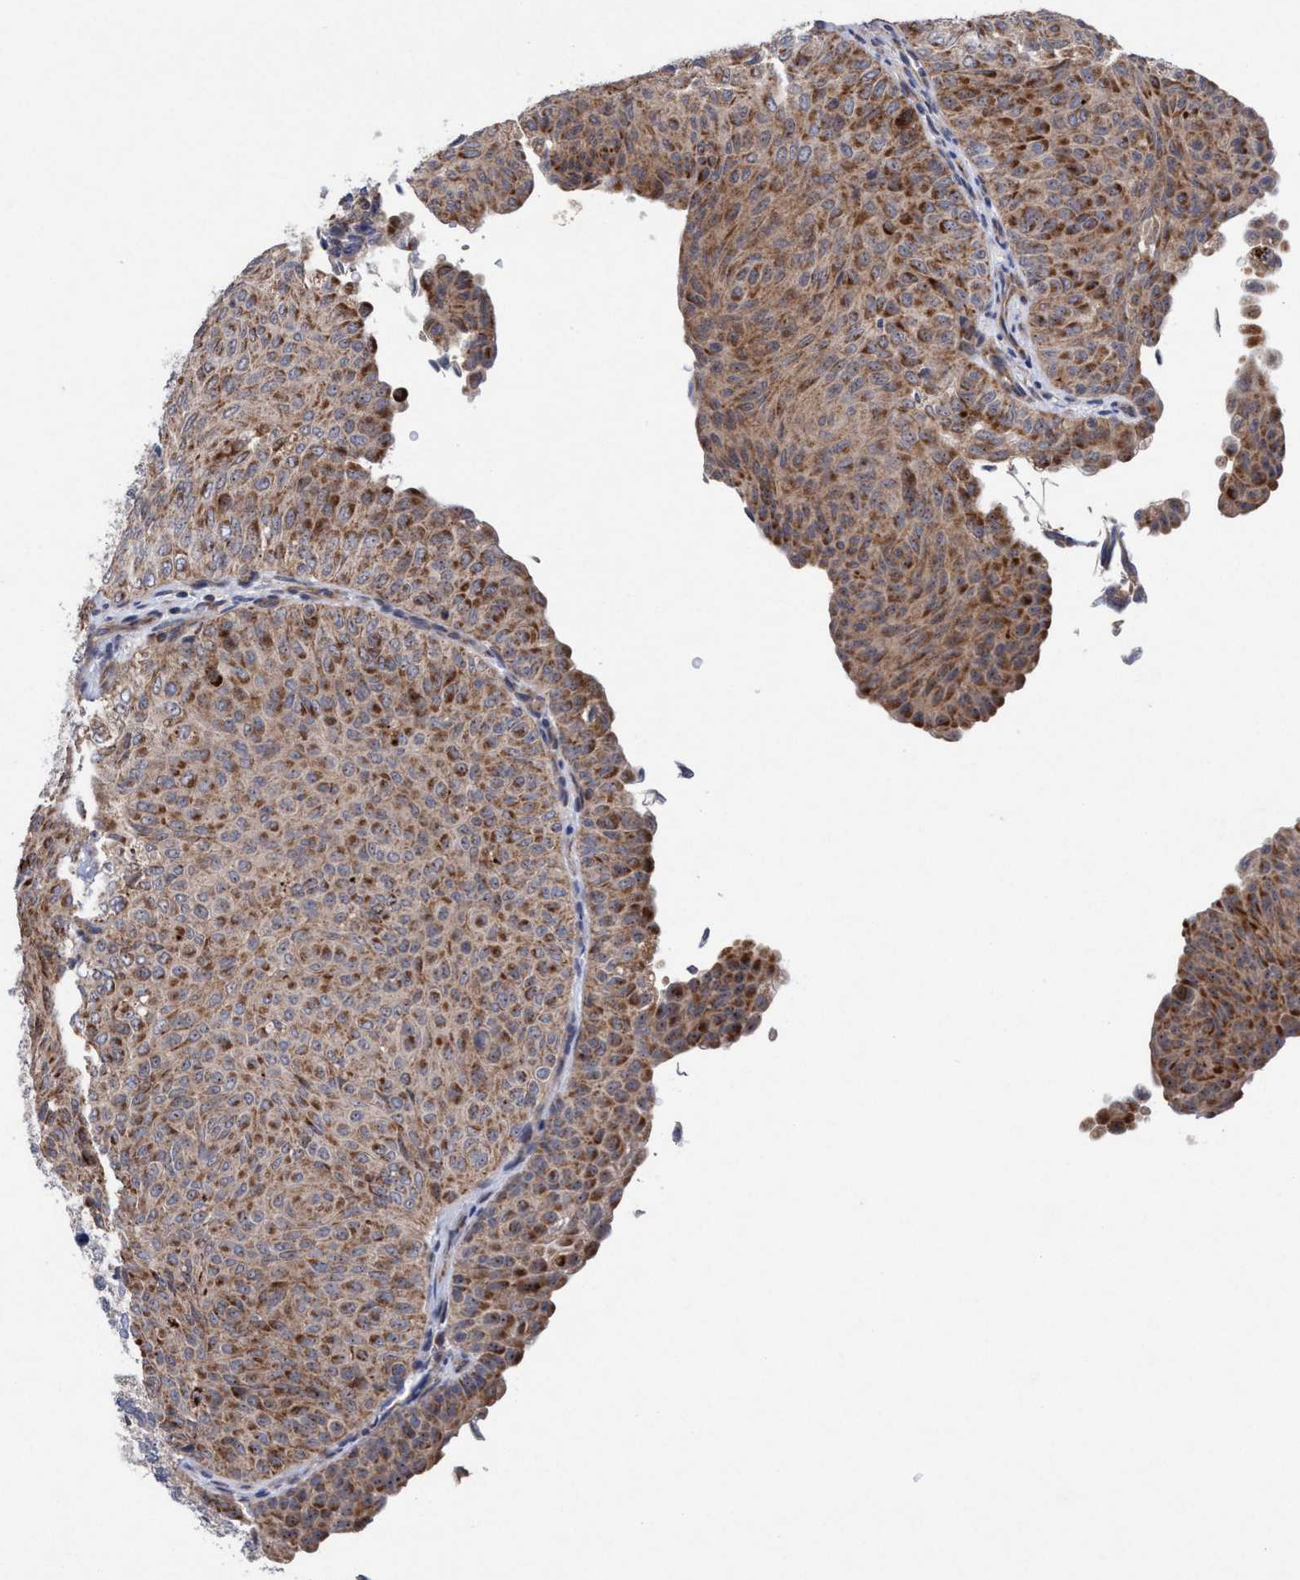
{"staining": {"intensity": "moderate", "quantity": ">75%", "location": "cytoplasmic/membranous,nuclear"}, "tissue": "urothelial cancer", "cell_type": "Tumor cells", "image_type": "cancer", "snomed": [{"axis": "morphology", "description": "Urothelial carcinoma, Low grade"}, {"axis": "topography", "description": "Urinary bladder"}], "caption": "Protein staining of urothelial carcinoma (low-grade) tissue shows moderate cytoplasmic/membranous and nuclear expression in about >75% of tumor cells.", "gene": "P2RY14", "patient": {"sex": "male", "age": 78}}